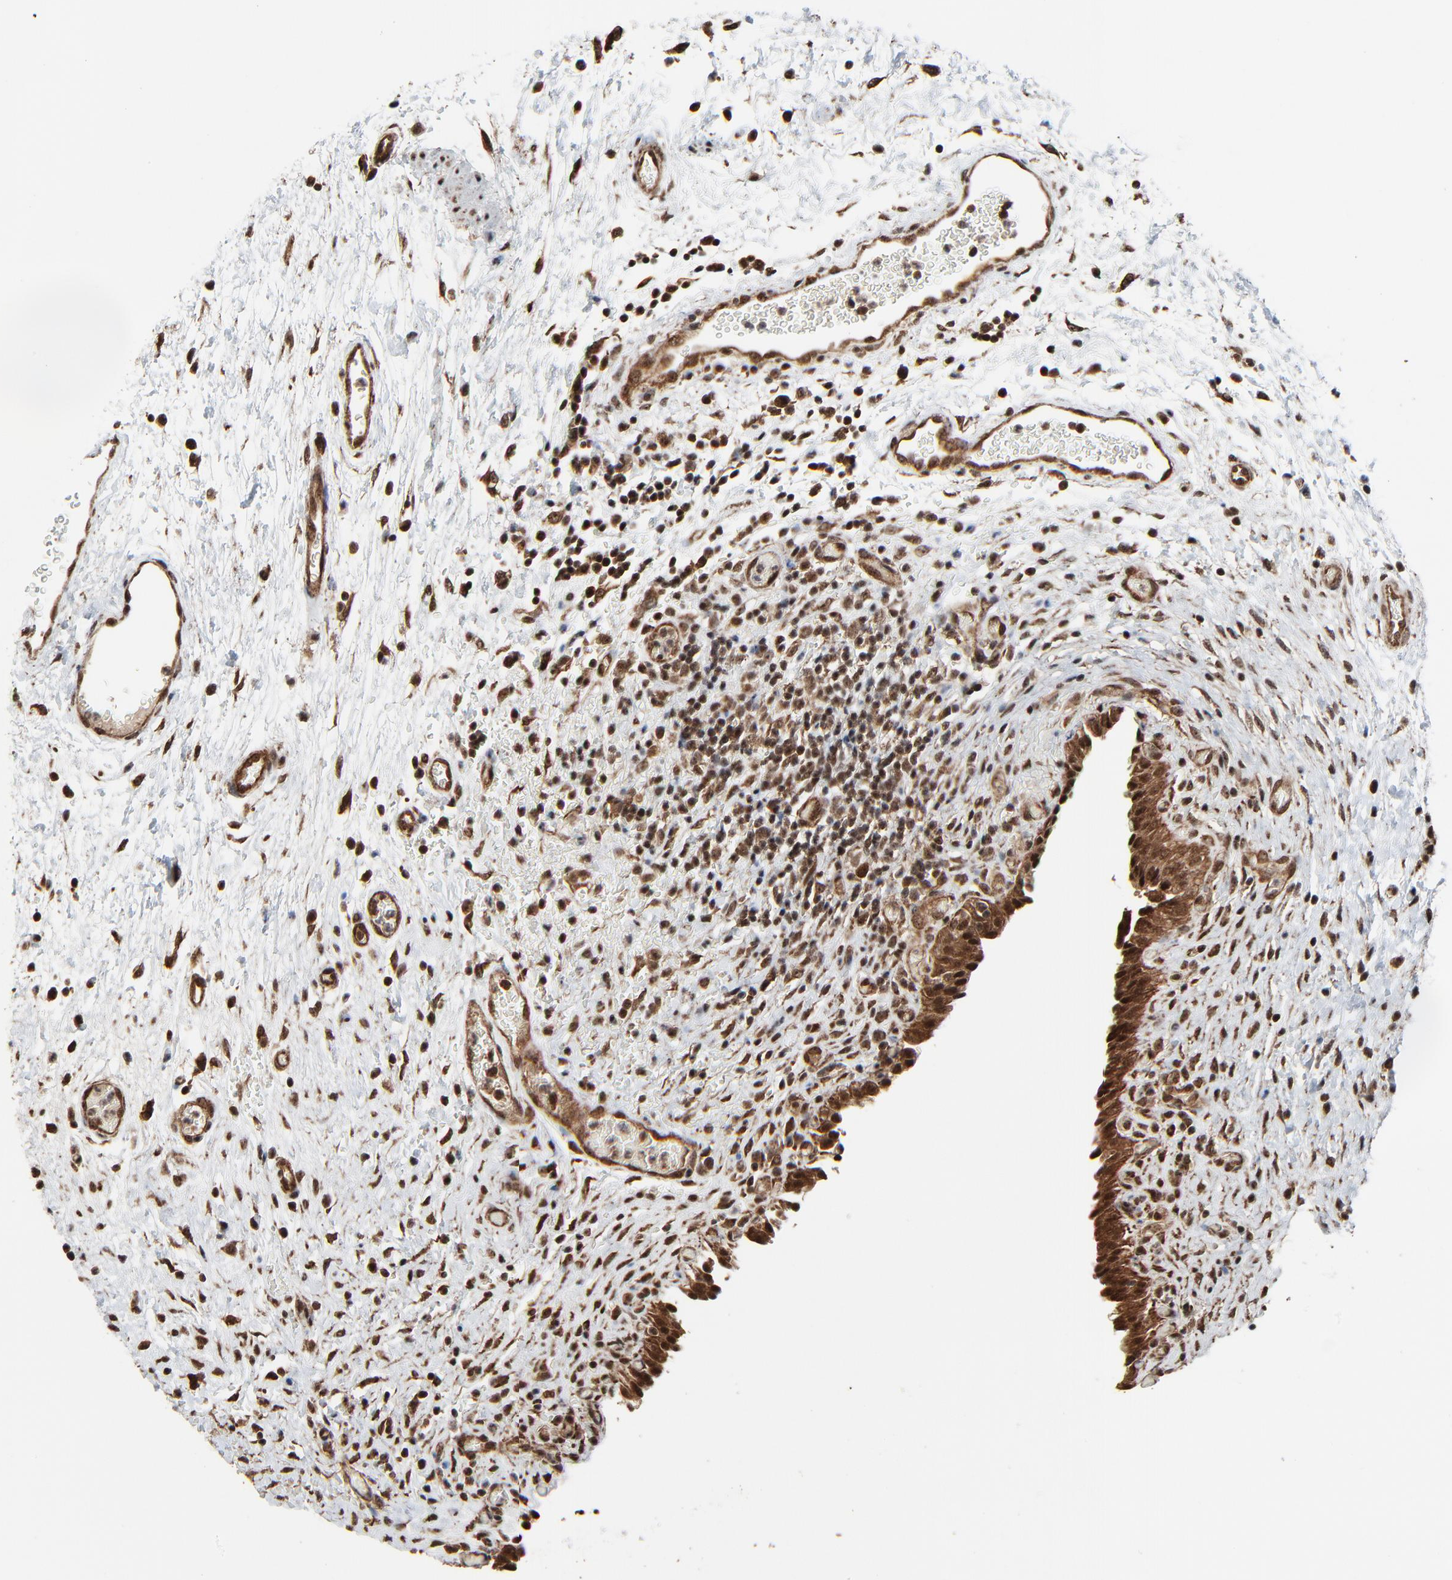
{"staining": {"intensity": "strong", "quantity": ">75%", "location": "cytoplasmic/membranous,nuclear"}, "tissue": "urinary bladder", "cell_type": "Urothelial cells", "image_type": "normal", "snomed": [{"axis": "morphology", "description": "Normal tissue, NOS"}, {"axis": "topography", "description": "Urinary bladder"}], "caption": "Protein staining demonstrates strong cytoplasmic/membranous,nuclear positivity in approximately >75% of urothelial cells in benign urinary bladder. The staining is performed using DAB brown chromogen to label protein expression. The nuclei are counter-stained blue using hematoxylin.", "gene": "RHOJ", "patient": {"sex": "male", "age": 51}}